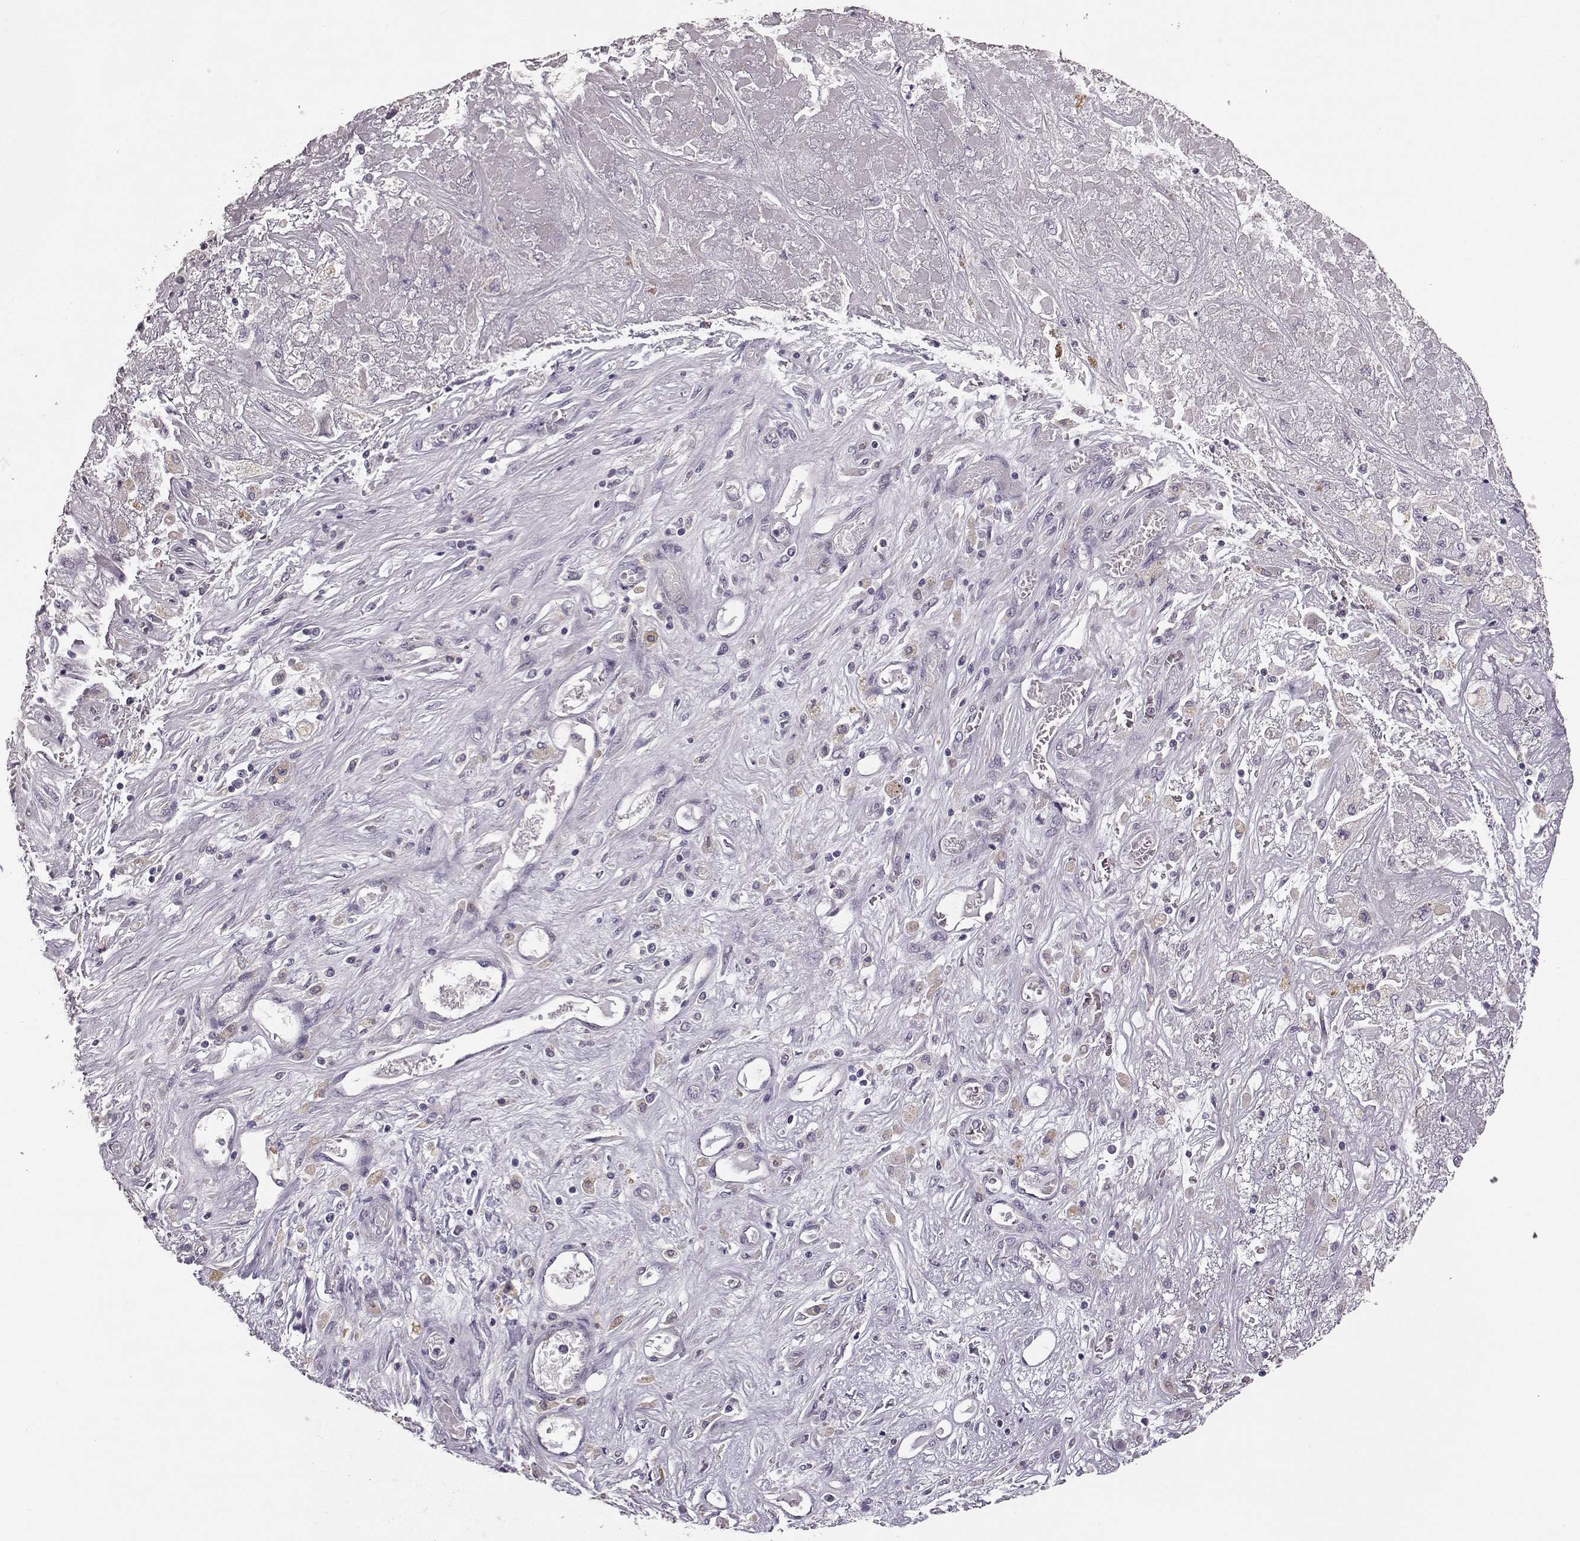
{"staining": {"intensity": "negative", "quantity": "none", "location": "none"}, "tissue": "liver cancer", "cell_type": "Tumor cells", "image_type": "cancer", "snomed": [{"axis": "morphology", "description": "Cholangiocarcinoma"}, {"axis": "topography", "description": "Liver"}], "caption": "Immunohistochemistry photomicrograph of neoplastic tissue: liver cholangiocarcinoma stained with DAB exhibits no significant protein staining in tumor cells.", "gene": "GHR", "patient": {"sex": "female", "age": 52}}